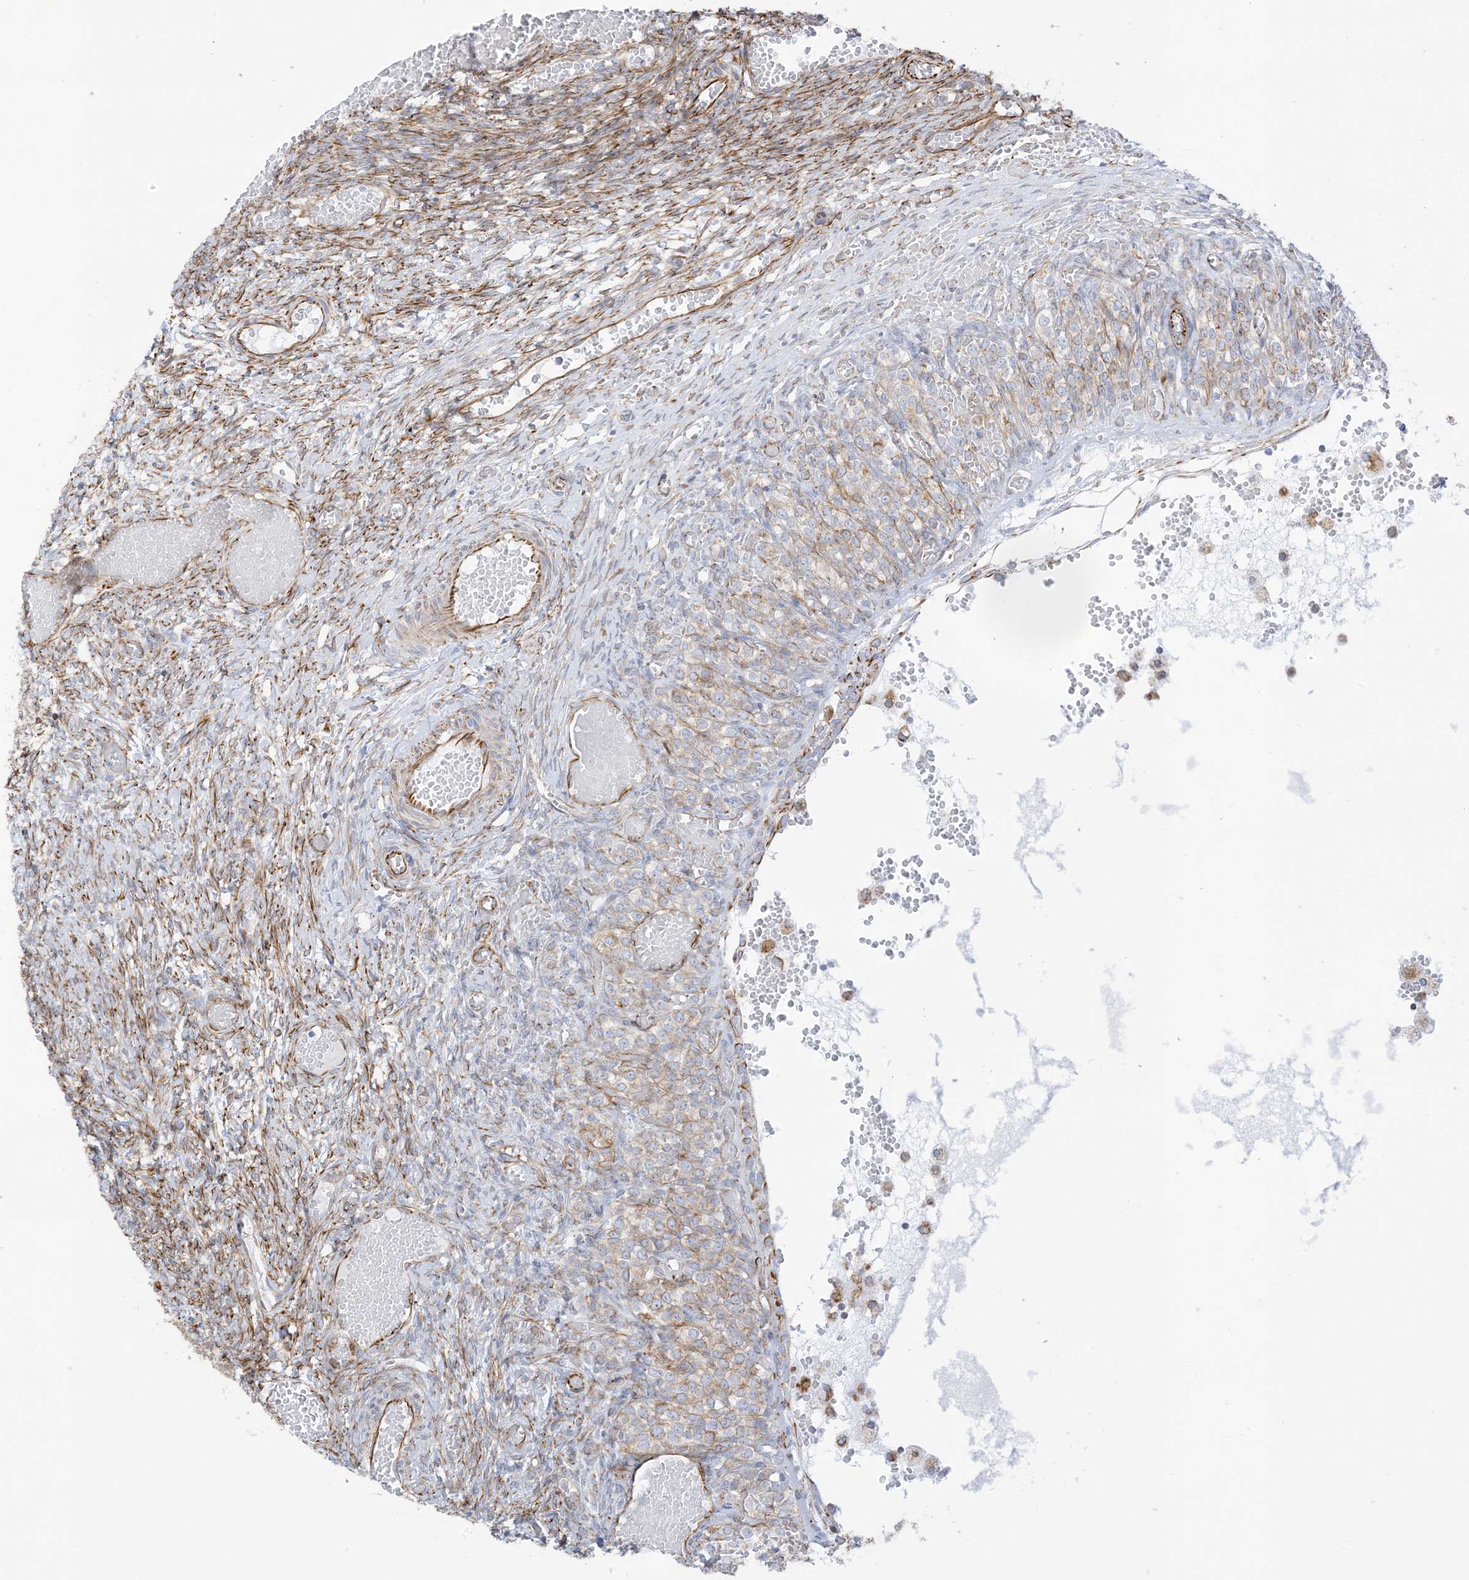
{"staining": {"intensity": "moderate", "quantity": "25%-75%", "location": "cytoplasmic/membranous"}, "tissue": "ovary", "cell_type": "Ovarian stroma cells", "image_type": "normal", "snomed": [{"axis": "morphology", "description": "Adenocarcinoma, NOS"}, {"axis": "topography", "description": "Endometrium"}], "caption": "An image of ovary stained for a protein shows moderate cytoplasmic/membranous brown staining in ovarian stroma cells.", "gene": "PID1", "patient": {"sex": "female", "age": 32}}